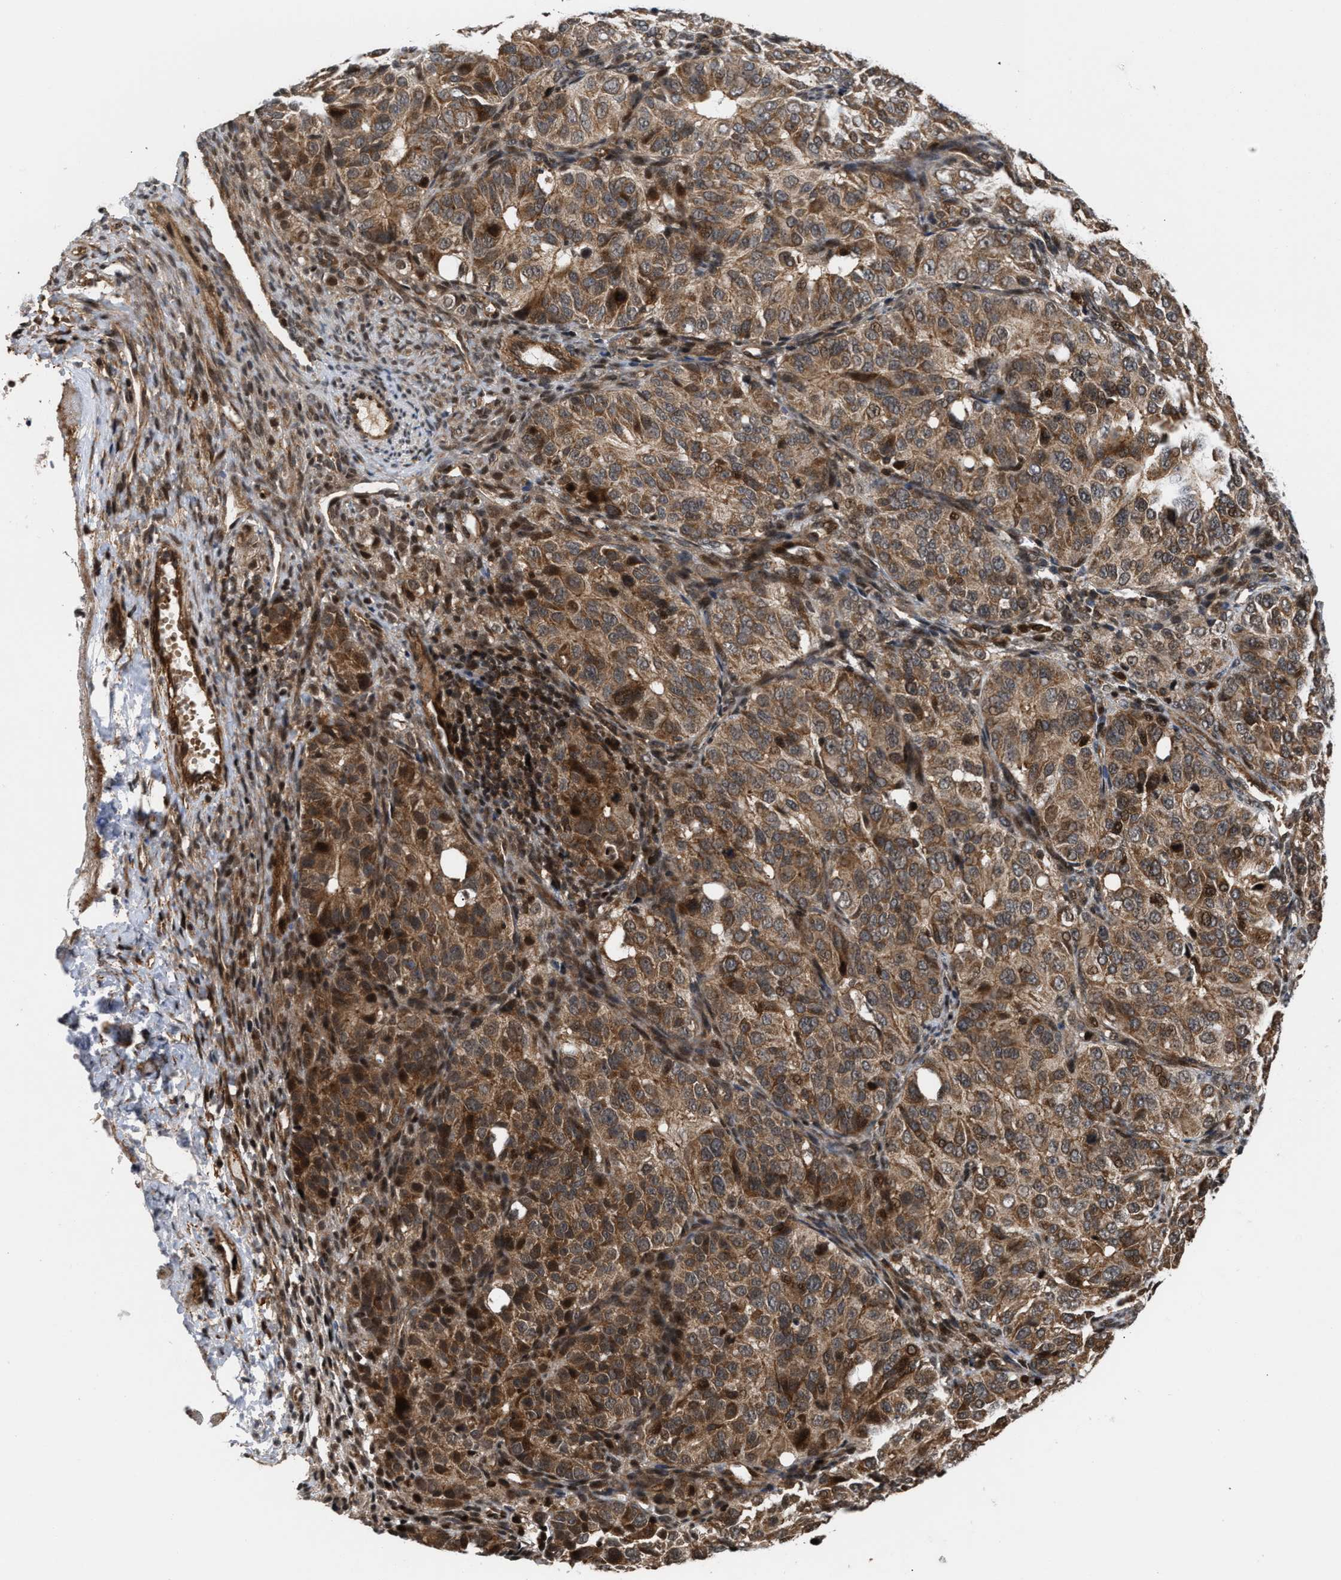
{"staining": {"intensity": "moderate", "quantity": ">75%", "location": "cytoplasmic/membranous,nuclear"}, "tissue": "ovarian cancer", "cell_type": "Tumor cells", "image_type": "cancer", "snomed": [{"axis": "morphology", "description": "Carcinoma, endometroid"}, {"axis": "topography", "description": "Ovary"}], "caption": "Immunohistochemistry (IHC) photomicrograph of endometroid carcinoma (ovarian) stained for a protein (brown), which shows medium levels of moderate cytoplasmic/membranous and nuclear positivity in approximately >75% of tumor cells.", "gene": "STAU2", "patient": {"sex": "female", "age": 51}}